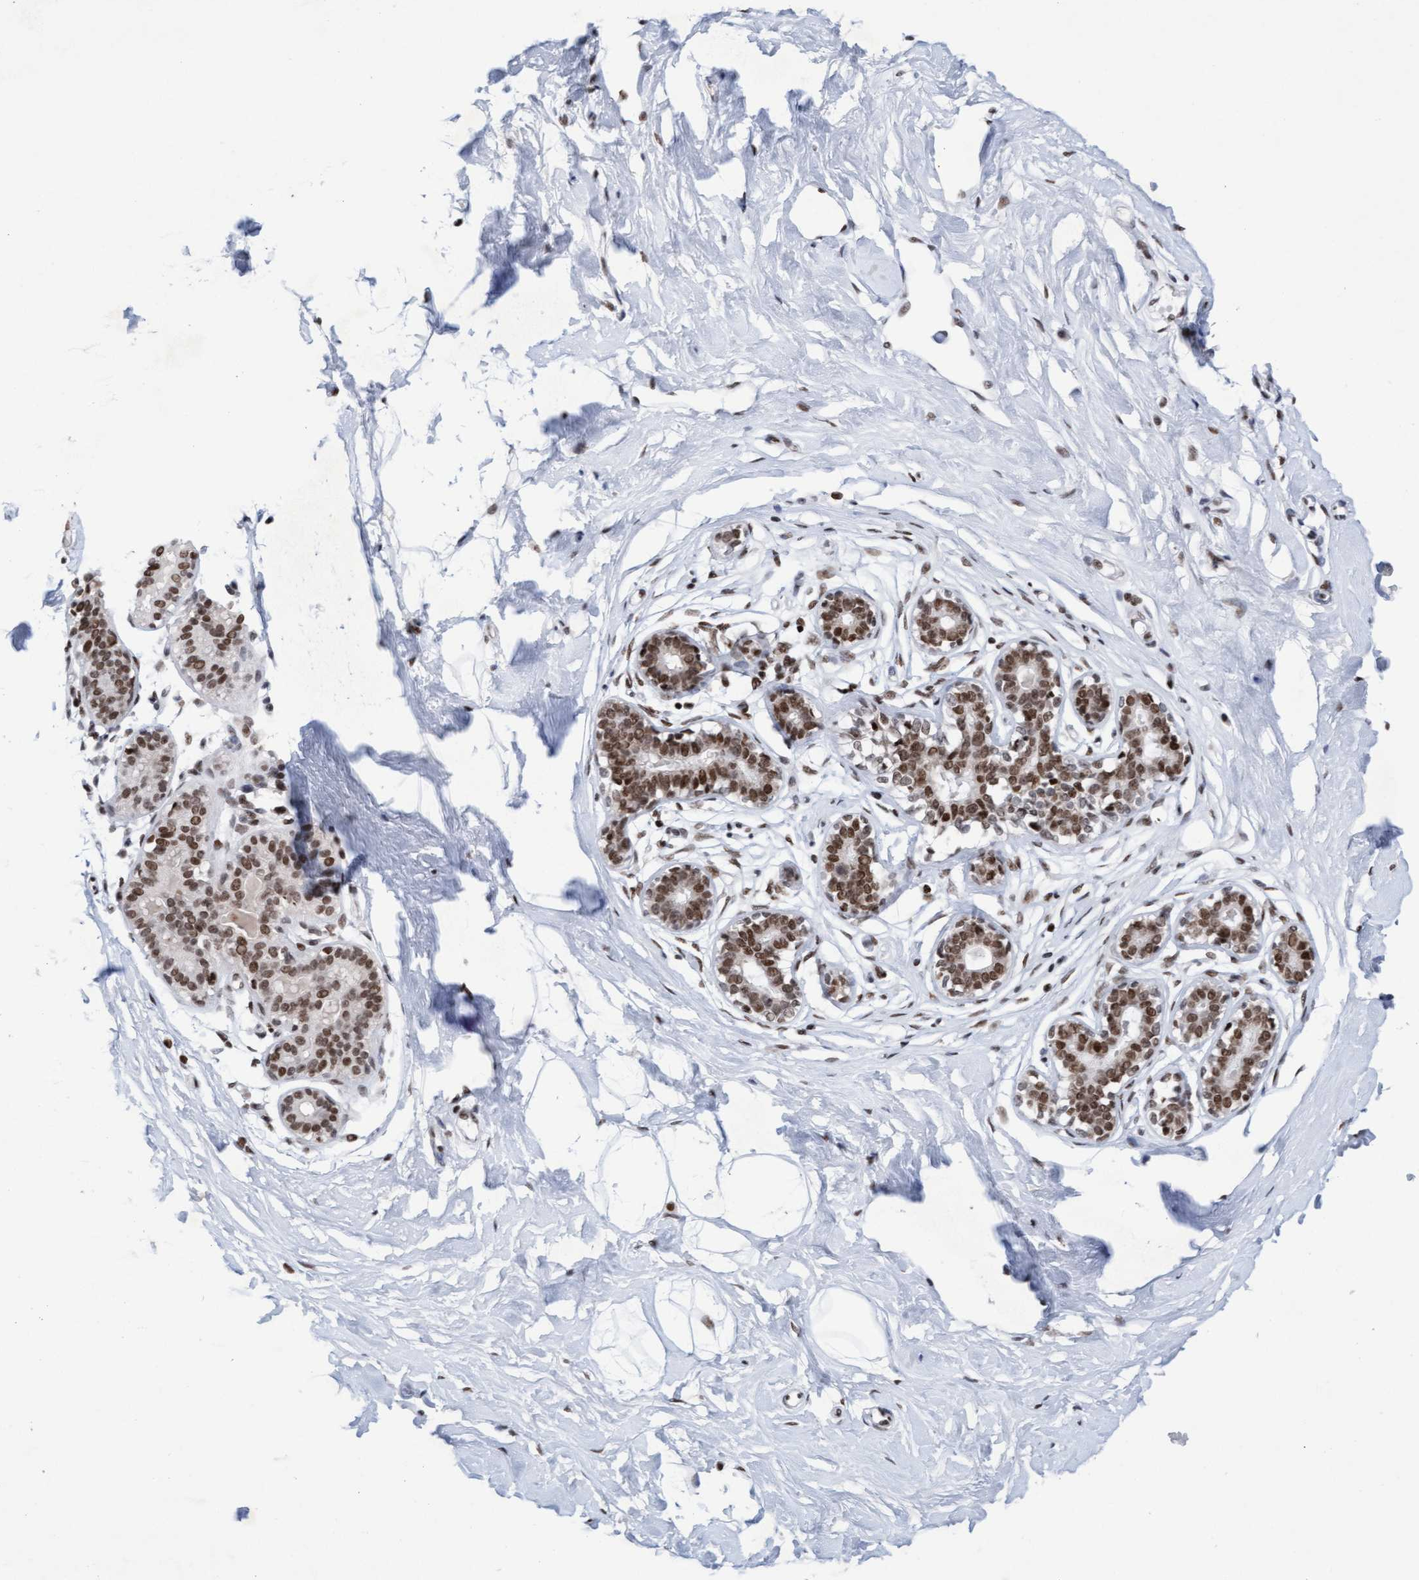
{"staining": {"intensity": "moderate", "quantity": ">75%", "location": "nuclear"}, "tissue": "breast", "cell_type": "Adipocytes", "image_type": "normal", "snomed": [{"axis": "morphology", "description": "Normal tissue, NOS"}, {"axis": "topography", "description": "Breast"}], "caption": "An IHC micrograph of normal tissue is shown. Protein staining in brown shows moderate nuclear positivity in breast within adipocytes.", "gene": "GLRX2", "patient": {"sex": "female", "age": 23}}